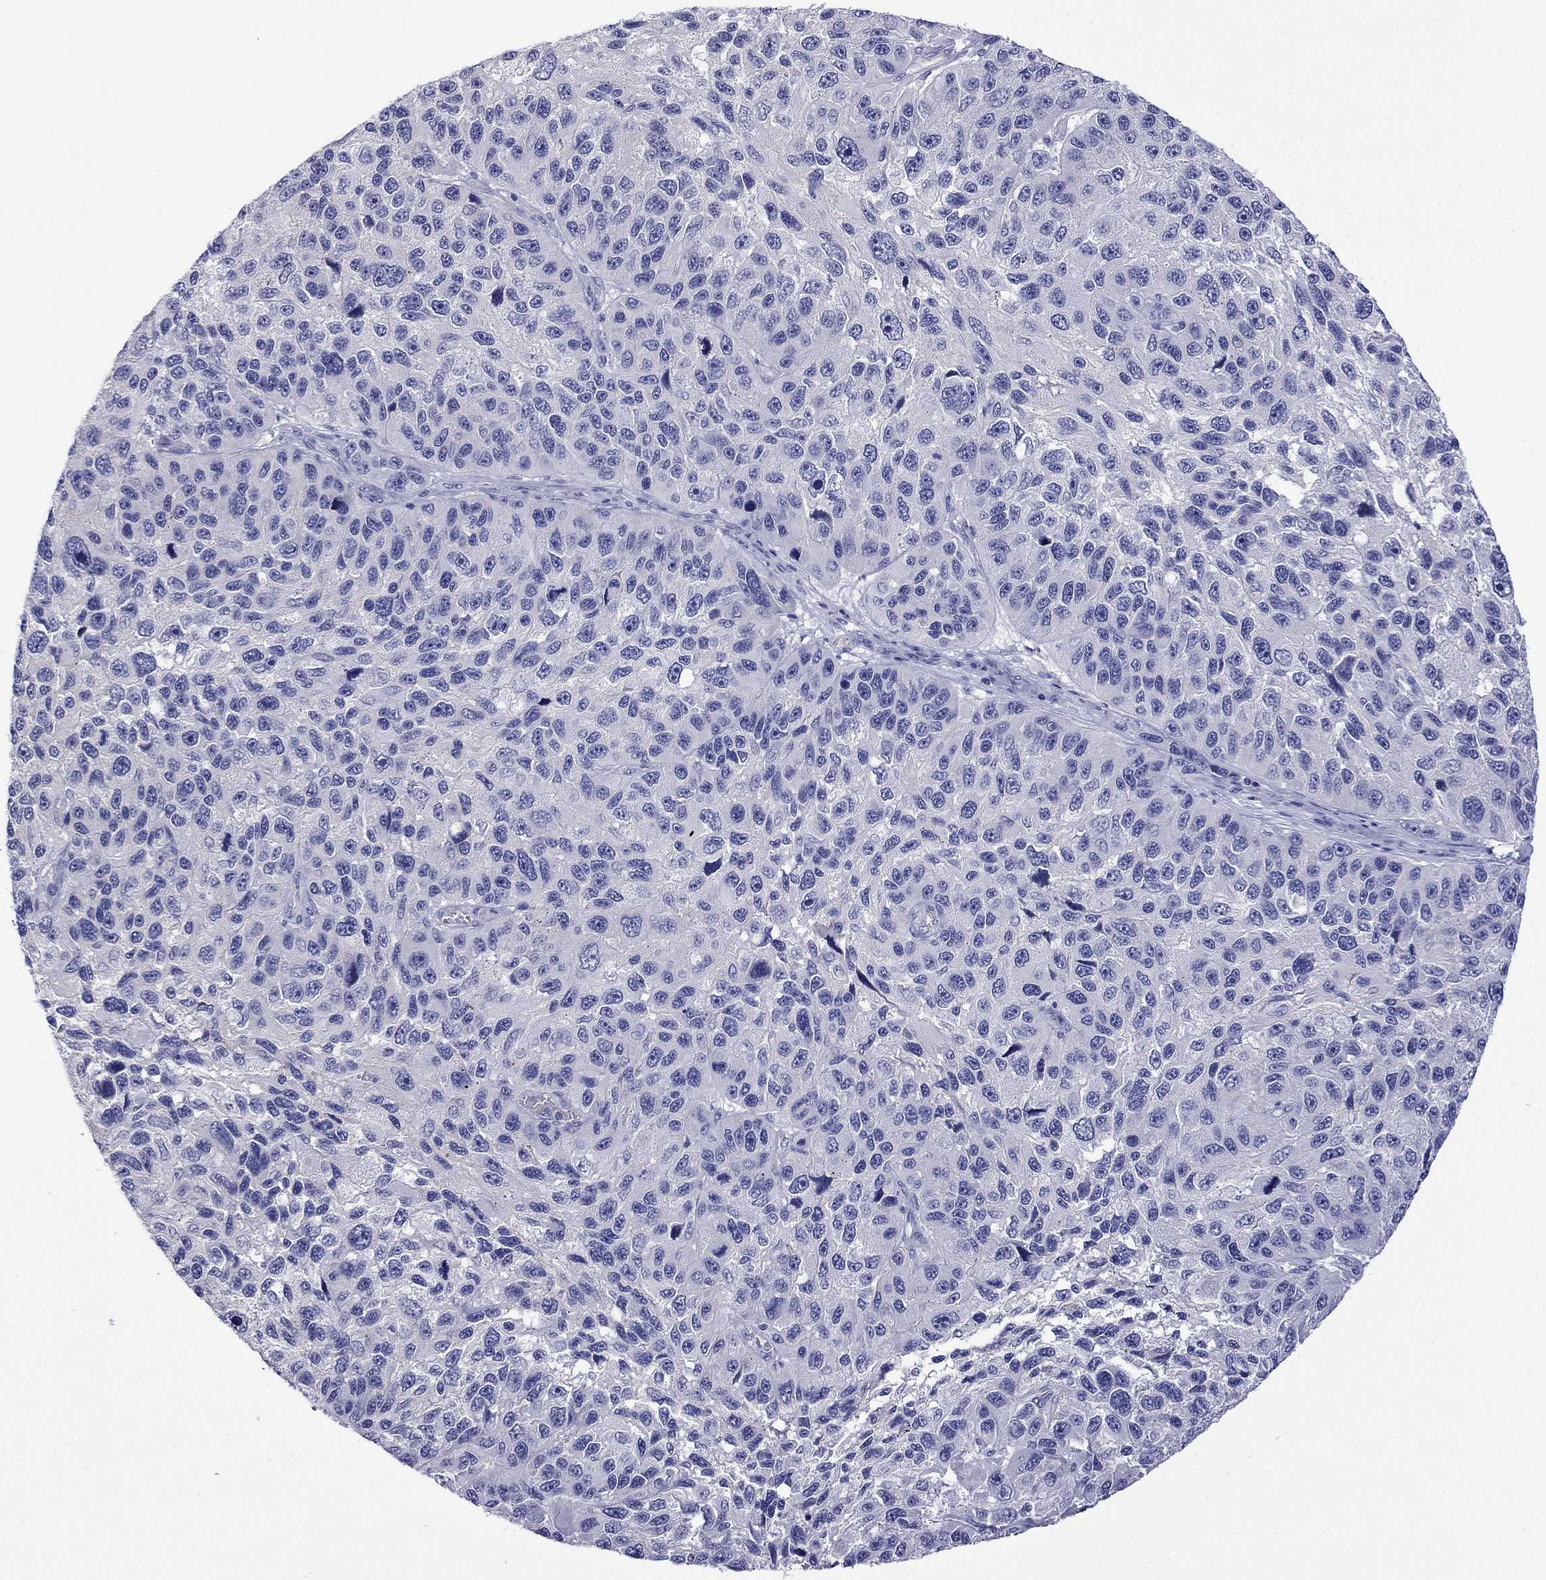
{"staining": {"intensity": "negative", "quantity": "none", "location": "none"}, "tissue": "melanoma", "cell_type": "Tumor cells", "image_type": "cancer", "snomed": [{"axis": "morphology", "description": "Malignant melanoma, NOS"}, {"axis": "topography", "description": "Skin"}], "caption": "The immunohistochemistry micrograph has no significant staining in tumor cells of melanoma tissue. (DAB immunohistochemistry (IHC) with hematoxylin counter stain).", "gene": "STAR", "patient": {"sex": "male", "age": 53}}